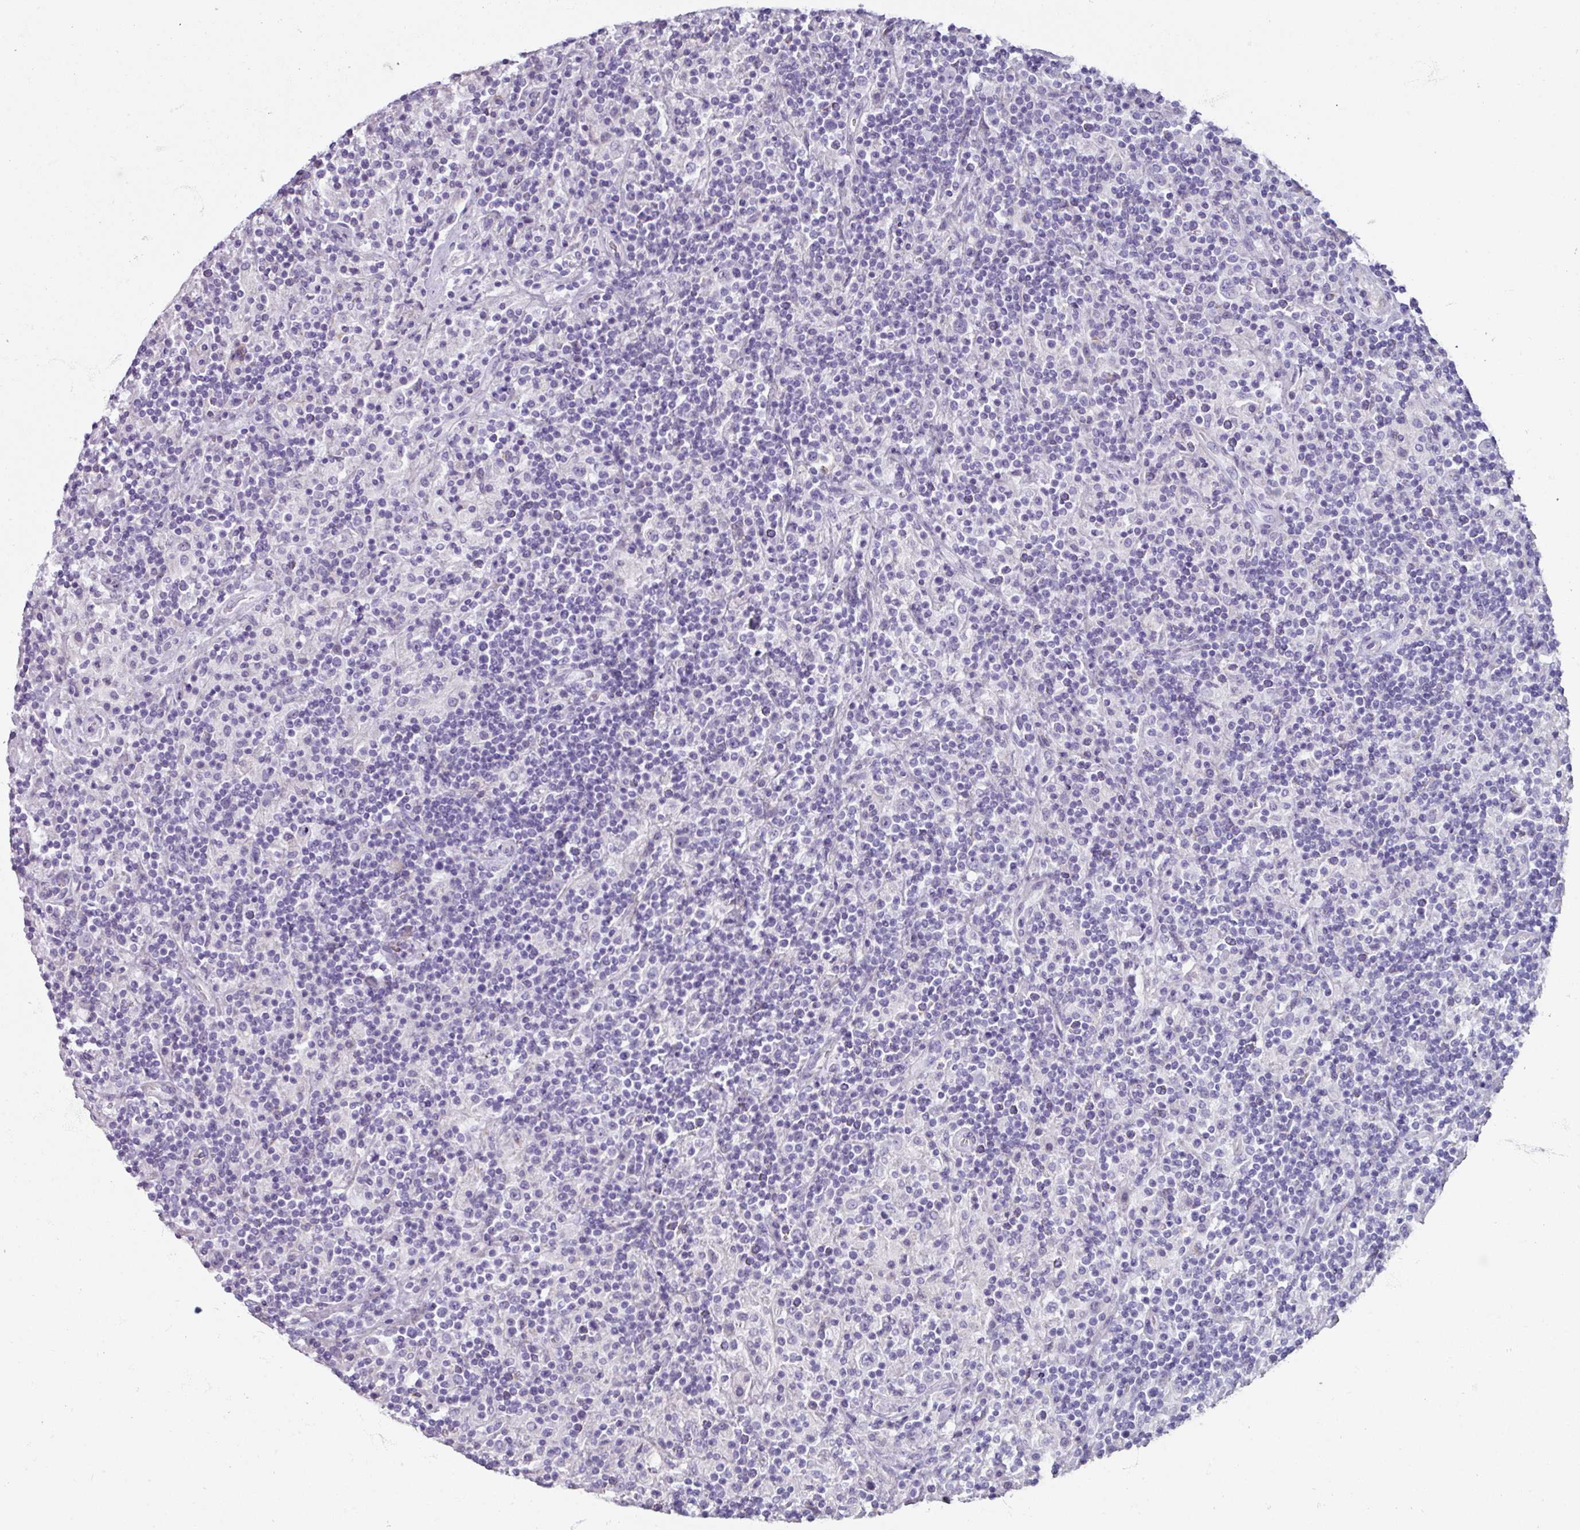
{"staining": {"intensity": "negative", "quantity": "none", "location": "none"}, "tissue": "lymphoma", "cell_type": "Tumor cells", "image_type": "cancer", "snomed": [{"axis": "morphology", "description": "Hodgkin's disease, NOS"}, {"axis": "topography", "description": "Lymph node"}], "caption": "Human Hodgkin's disease stained for a protein using IHC shows no staining in tumor cells.", "gene": "SPESP1", "patient": {"sex": "male", "age": 70}}